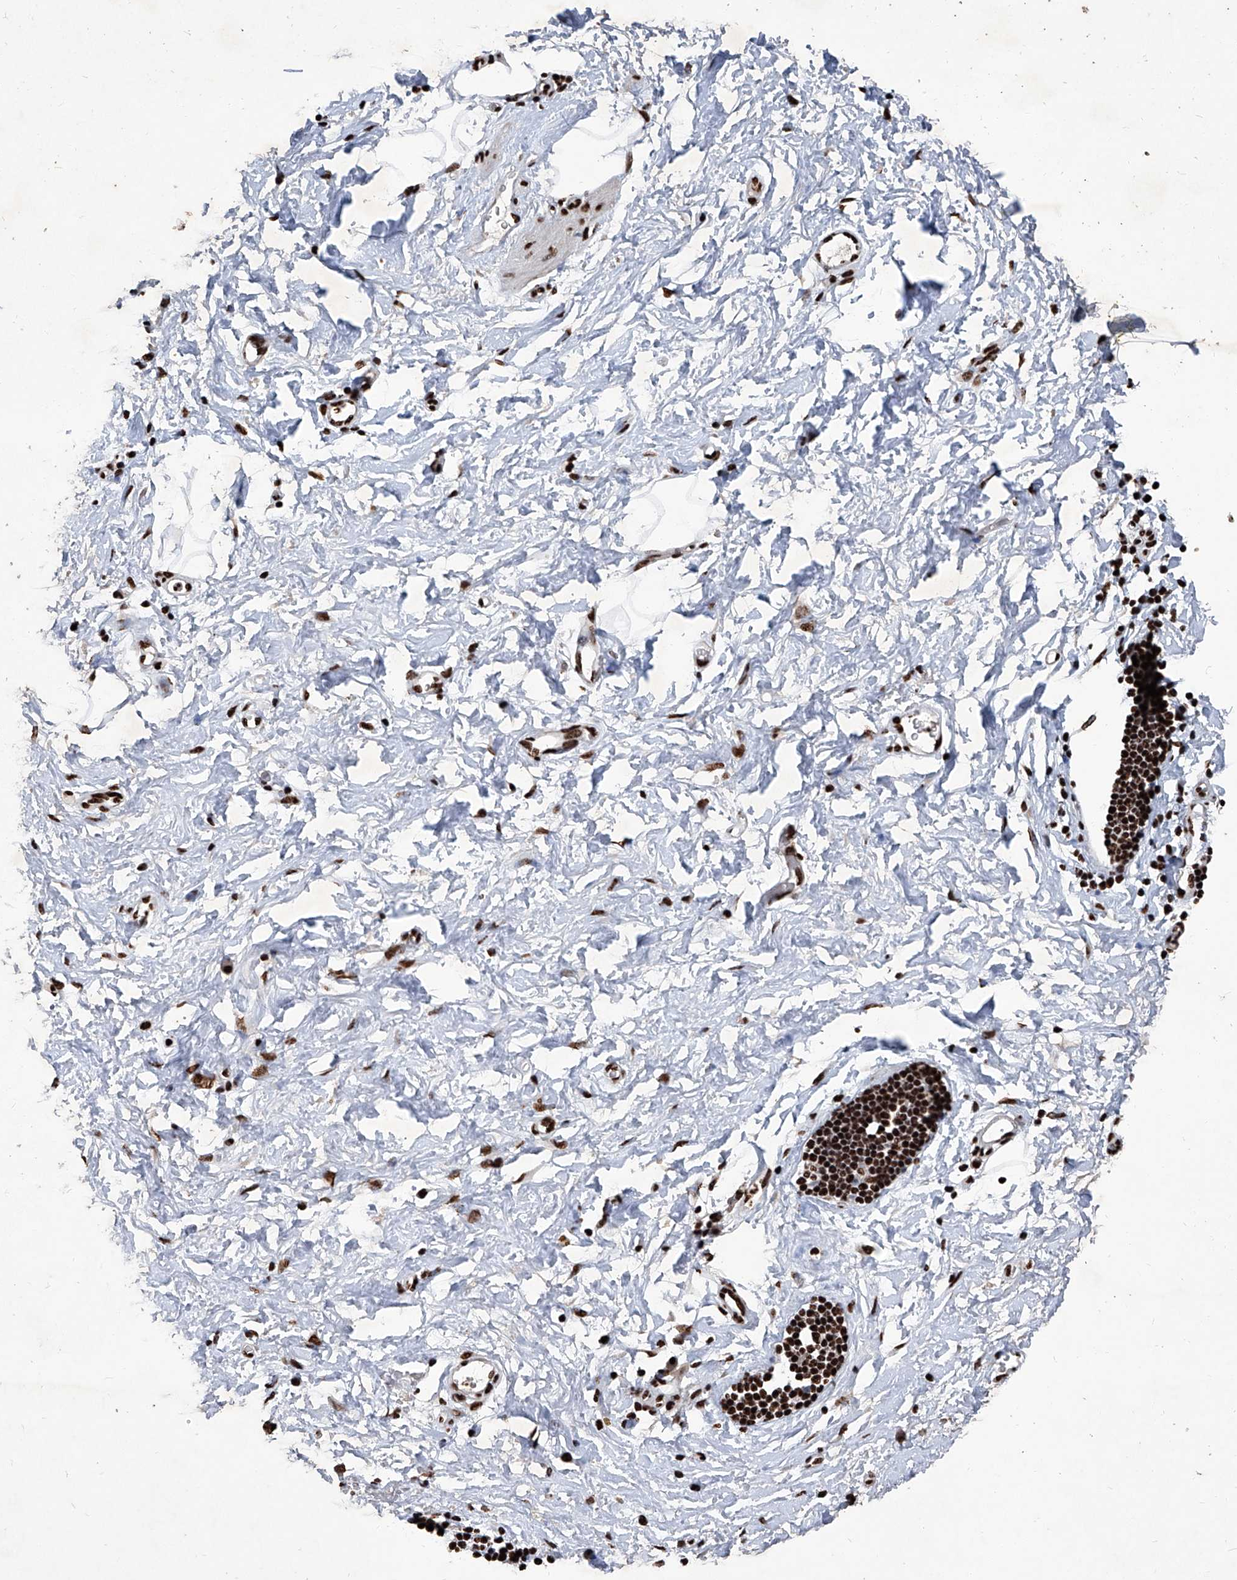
{"staining": {"intensity": "strong", "quantity": ">75%", "location": "nuclear"}, "tissue": "soft tissue", "cell_type": "Chondrocytes", "image_type": "normal", "snomed": [{"axis": "morphology", "description": "Normal tissue, NOS"}, {"axis": "morphology", "description": "Adenocarcinoma, NOS"}, {"axis": "topography", "description": "Pancreas"}, {"axis": "topography", "description": "Peripheral nerve tissue"}], "caption": "This is a histology image of immunohistochemistry staining of benign soft tissue, which shows strong expression in the nuclear of chondrocytes.", "gene": "DDX39B", "patient": {"sex": "male", "age": 59}}